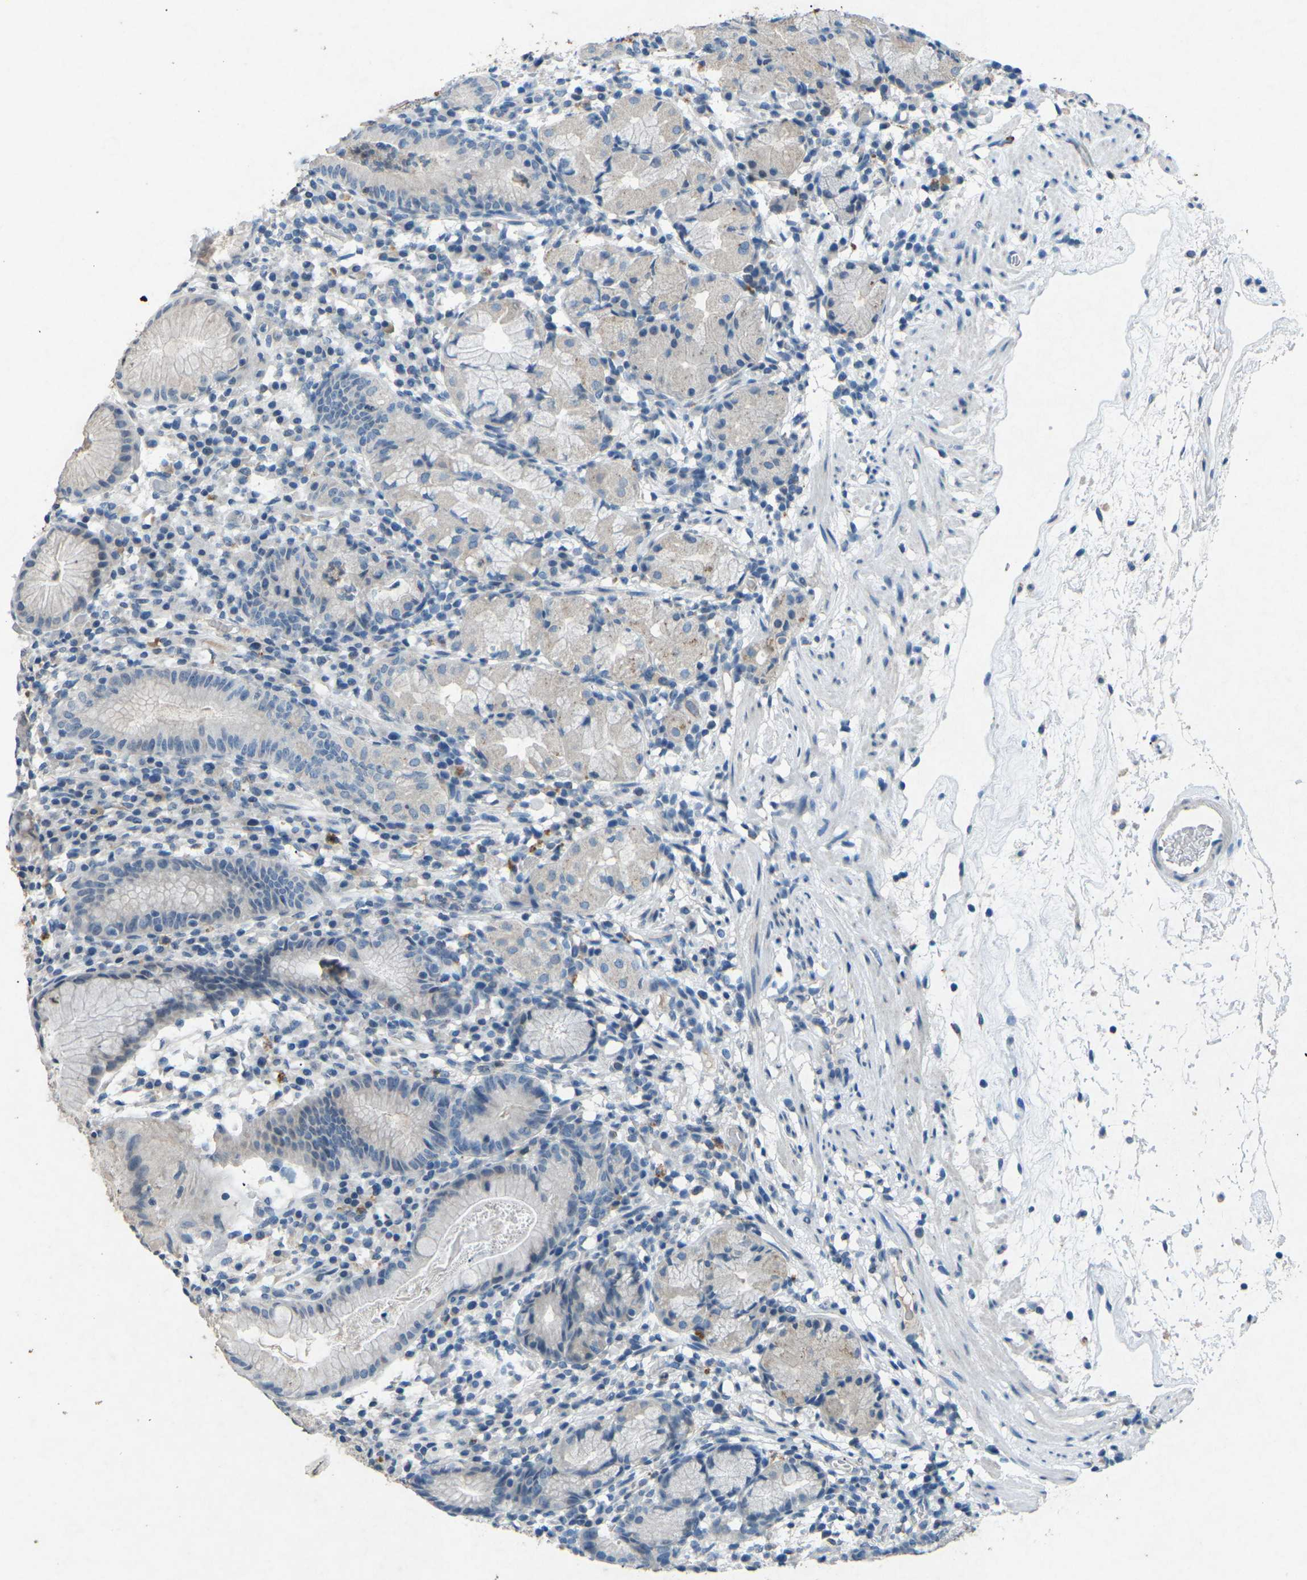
{"staining": {"intensity": "negative", "quantity": "none", "location": "none"}, "tissue": "stomach", "cell_type": "Glandular cells", "image_type": "normal", "snomed": [{"axis": "morphology", "description": "Normal tissue, NOS"}, {"axis": "topography", "description": "Stomach"}, {"axis": "topography", "description": "Stomach, lower"}], "caption": "Immunohistochemical staining of normal human stomach reveals no significant positivity in glandular cells. Nuclei are stained in blue.", "gene": "A1BG", "patient": {"sex": "female", "age": 75}}